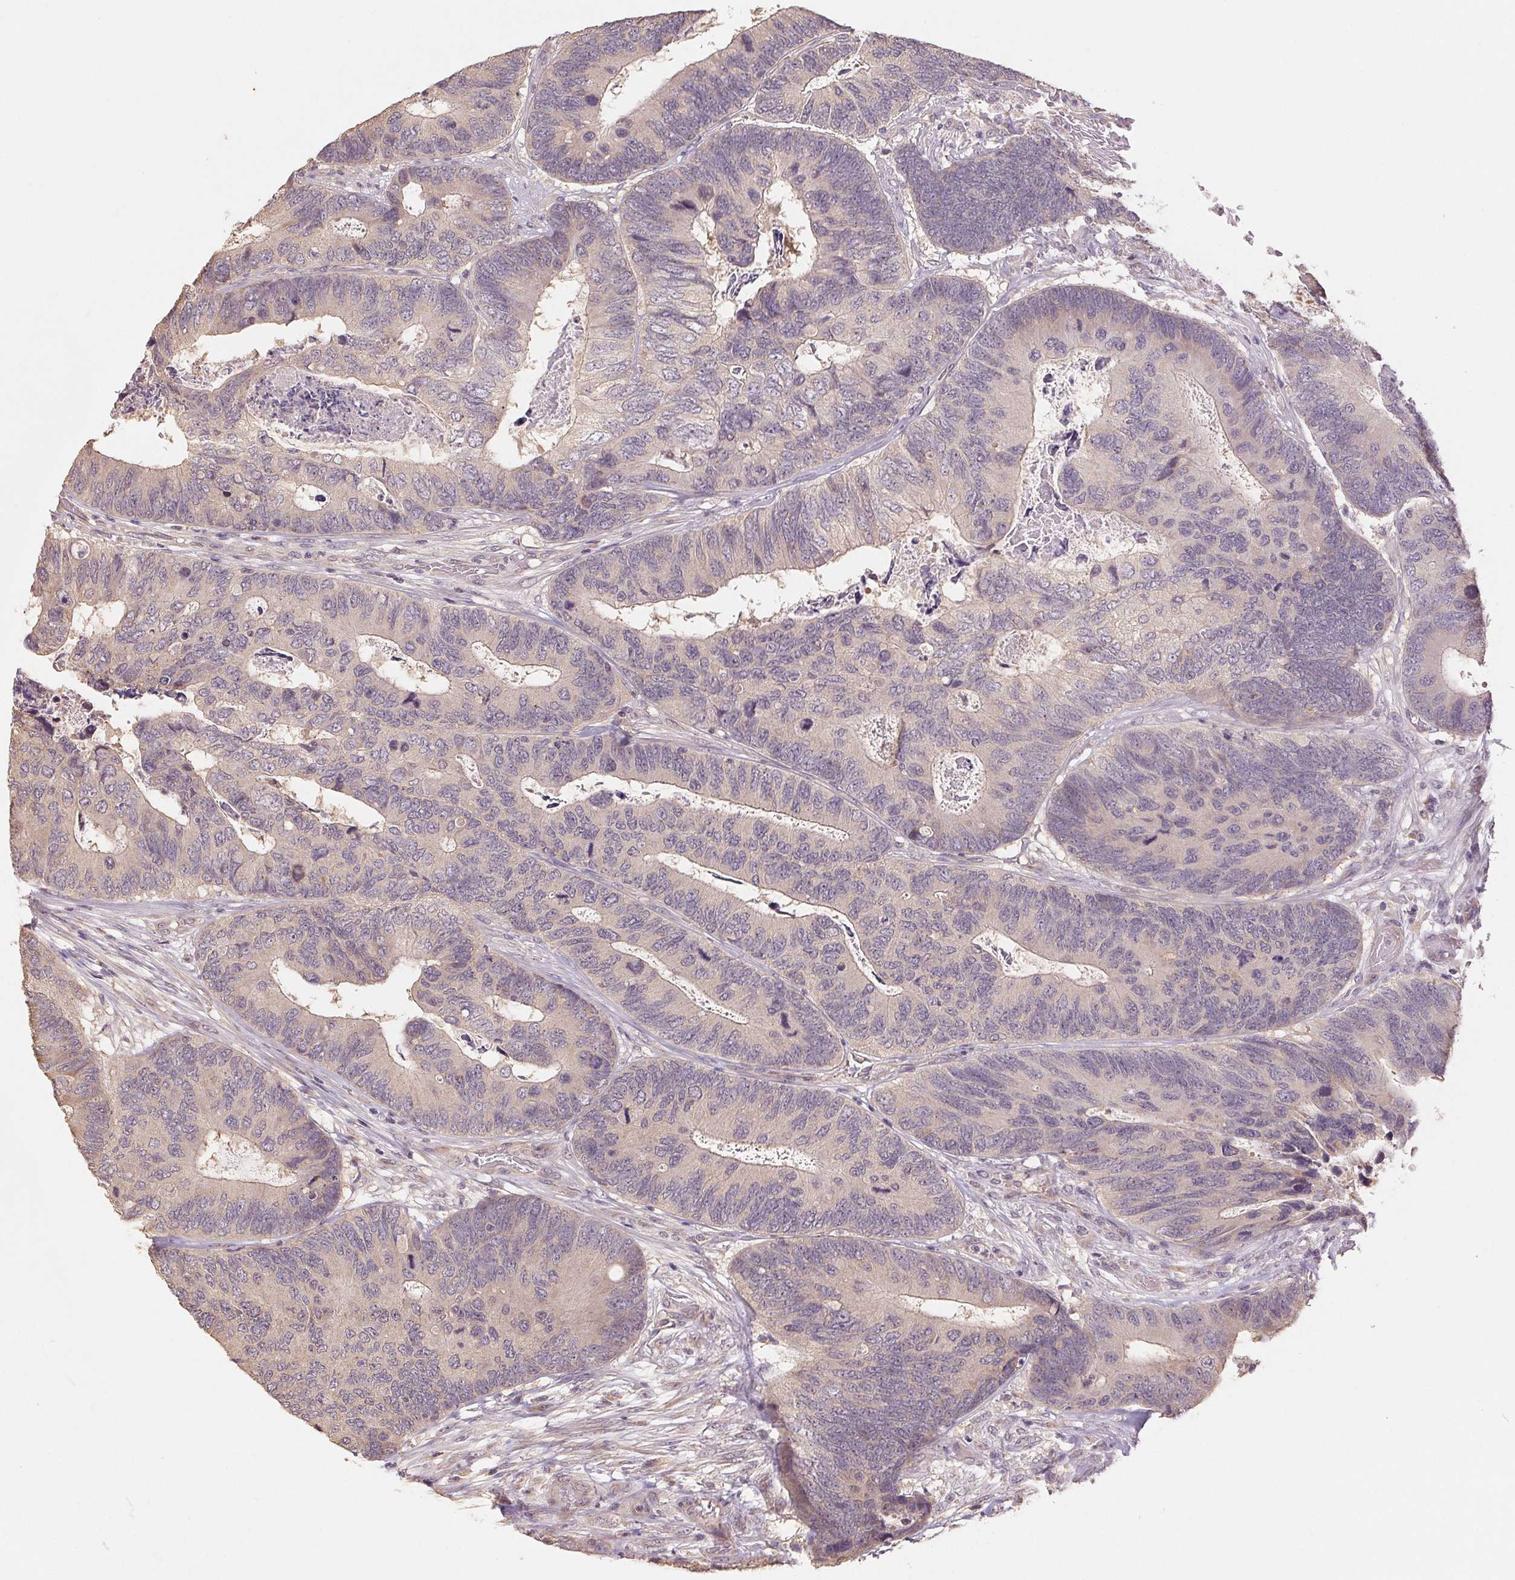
{"staining": {"intensity": "negative", "quantity": "none", "location": "none"}, "tissue": "colorectal cancer", "cell_type": "Tumor cells", "image_type": "cancer", "snomed": [{"axis": "morphology", "description": "Adenocarcinoma, NOS"}, {"axis": "topography", "description": "Colon"}], "caption": "This is an immunohistochemistry (IHC) histopathology image of adenocarcinoma (colorectal). There is no positivity in tumor cells.", "gene": "COX14", "patient": {"sex": "female", "age": 67}}